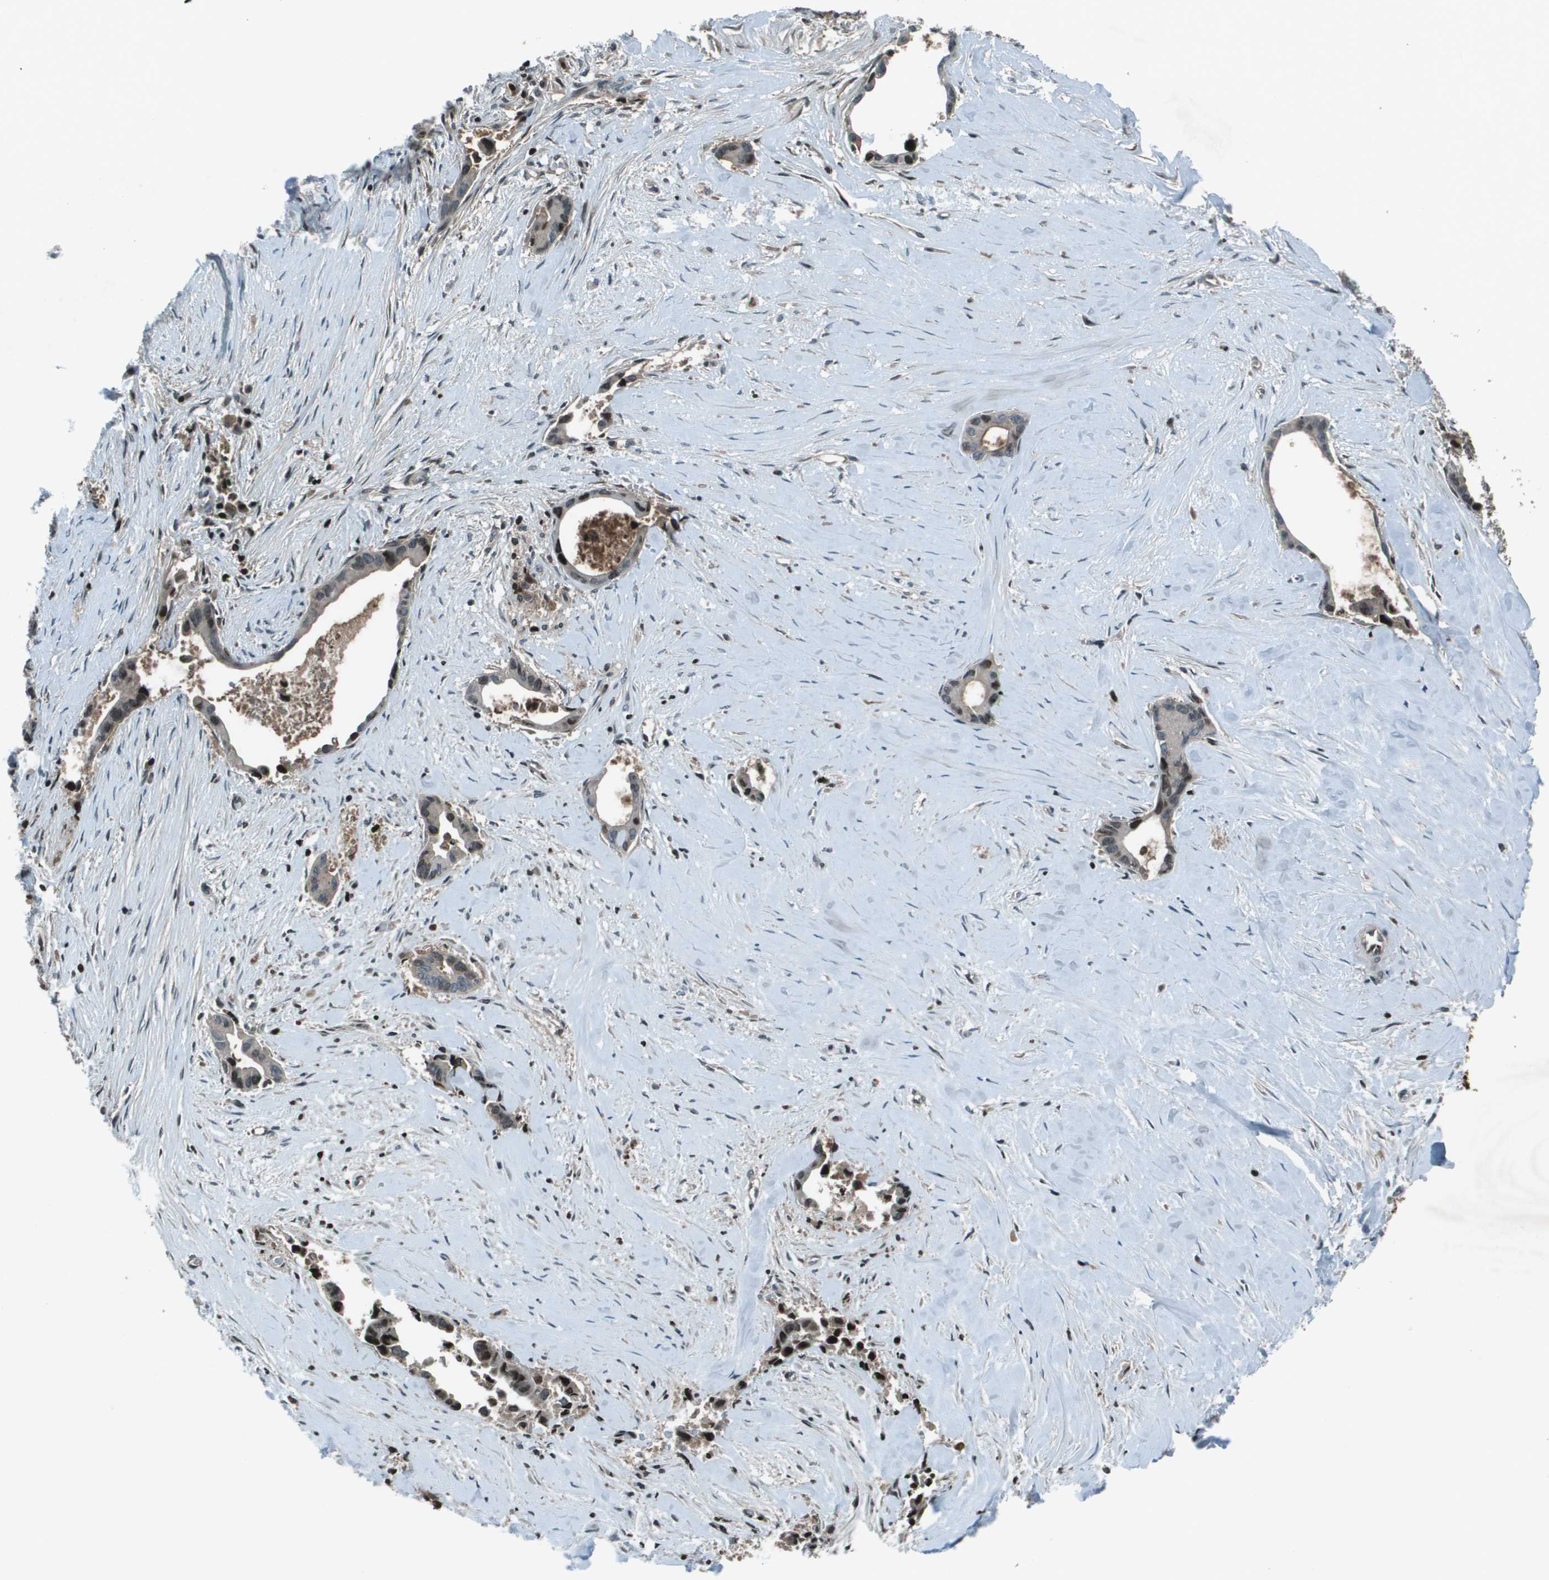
{"staining": {"intensity": "moderate", "quantity": "<25%", "location": "nuclear"}, "tissue": "liver cancer", "cell_type": "Tumor cells", "image_type": "cancer", "snomed": [{"axis": "morphology", "description": "Cholangiocarcinoma"}, {"axis": "topography", "description": "Liver"}], "caption": "Immunohistochemical staining of liver cholangiocarcinoma displays low levels of moderate nuclear staining in about <25% of tumor cells.", "gene": "CXCL12", "patient": {"sex": "female", "age": 55}}